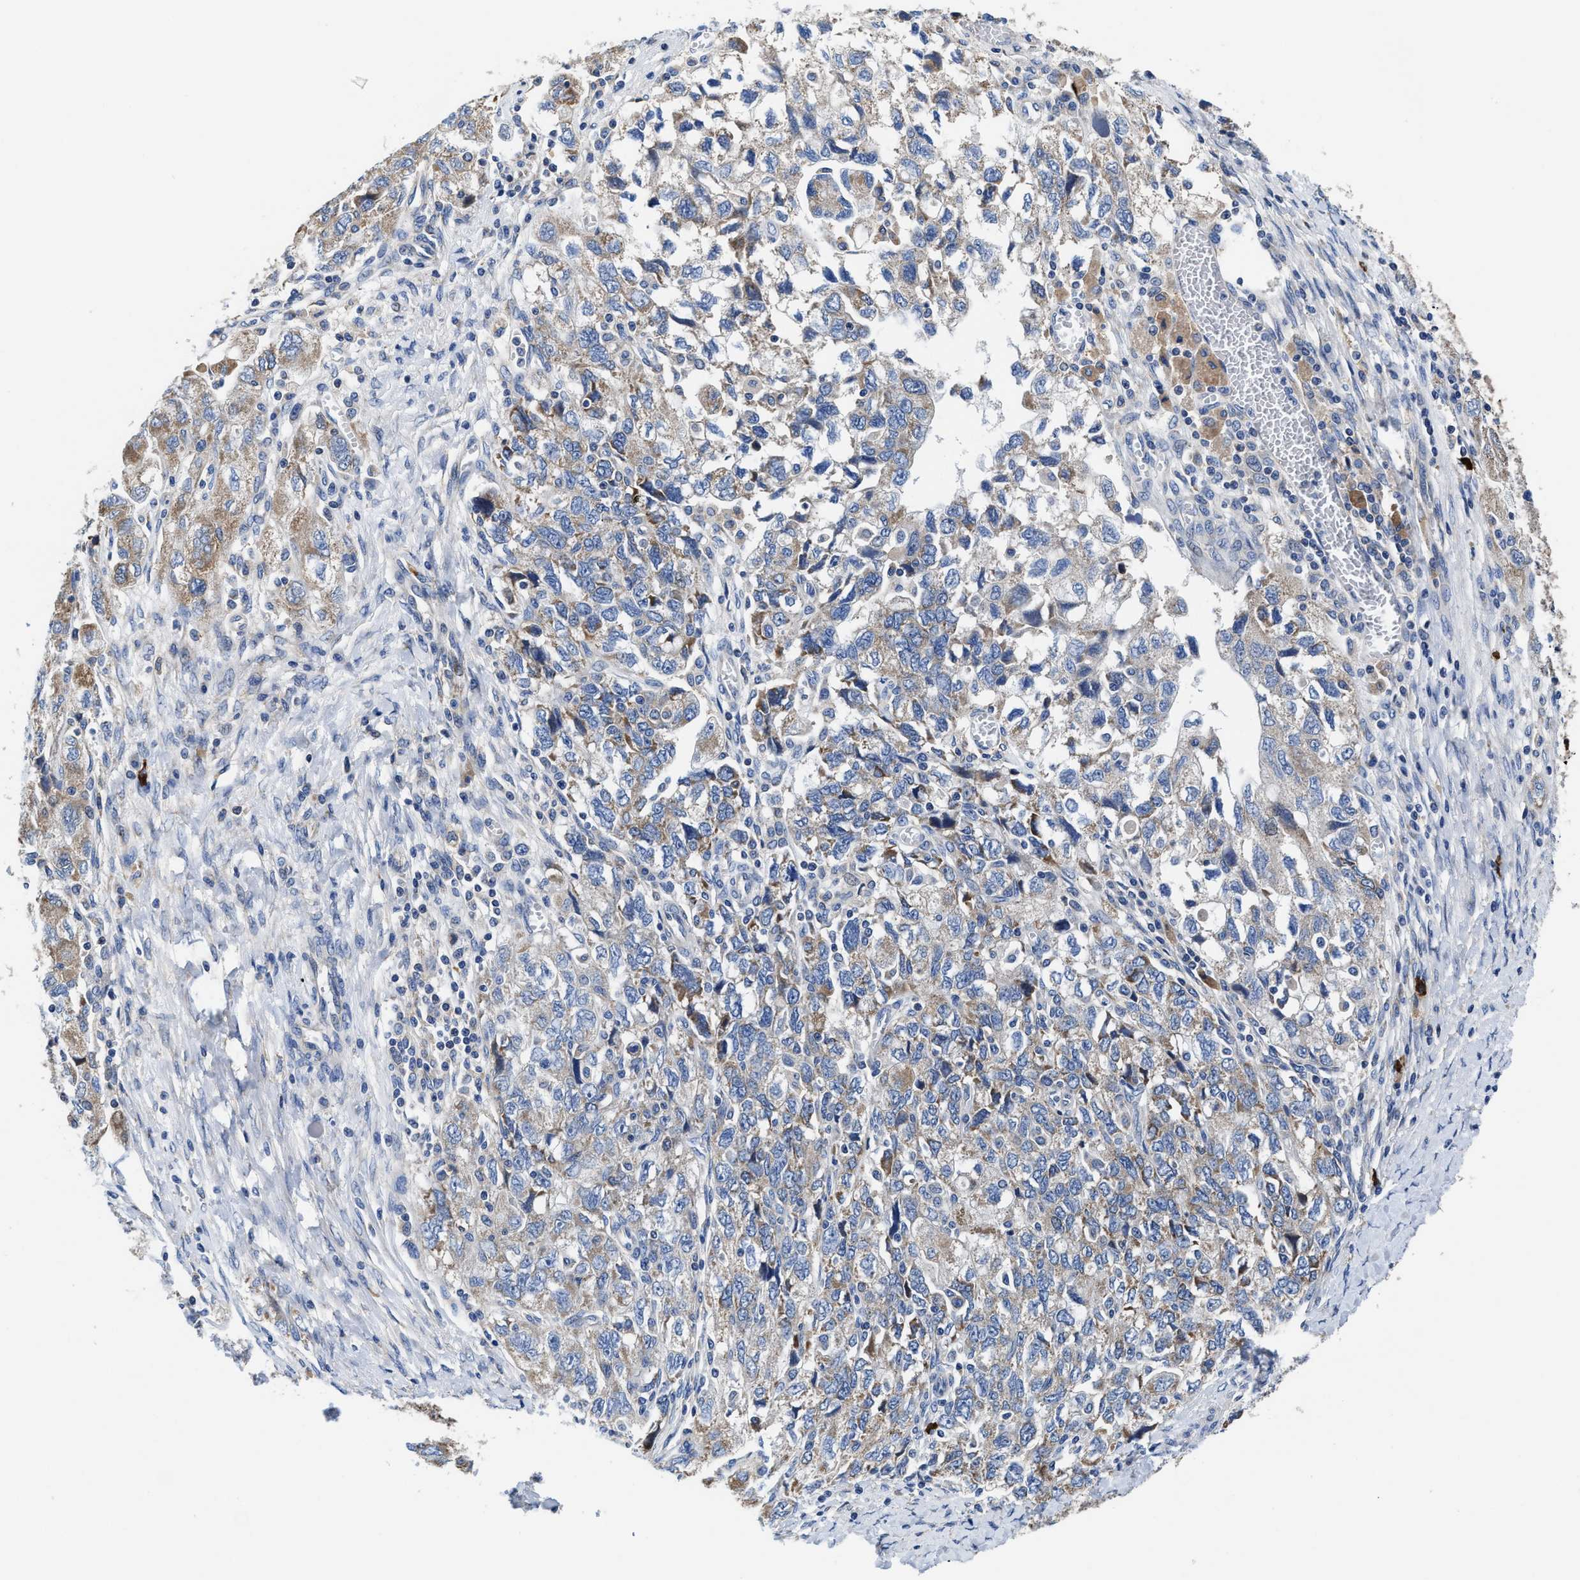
{"staining": {"intensity": "moderate", "quantity": "25%-75%", "location": "cytoplasmic/membranous"}, "tissue": "ovarian cancer", "cell_type": "Tumor cells", "image_type": "cancer", "snomed": [{"axis": "morphology", "description": "Carcinoma, NOS"}, {"axis": "morphology", "description": "Cystadenocarcinoma, serous, NOS"}, {"axis": "topography", "description": "Ovary"}], "caption": "Moderate cytoplasmic/membranous positivity for a protein is present in about 25%-75% of tumor cells of serous cystadenocarcinoma (ovarian) using immunohistochemistry.", "gene": "TMEM30A", "patient": {"sex": "female", "age": 69}}